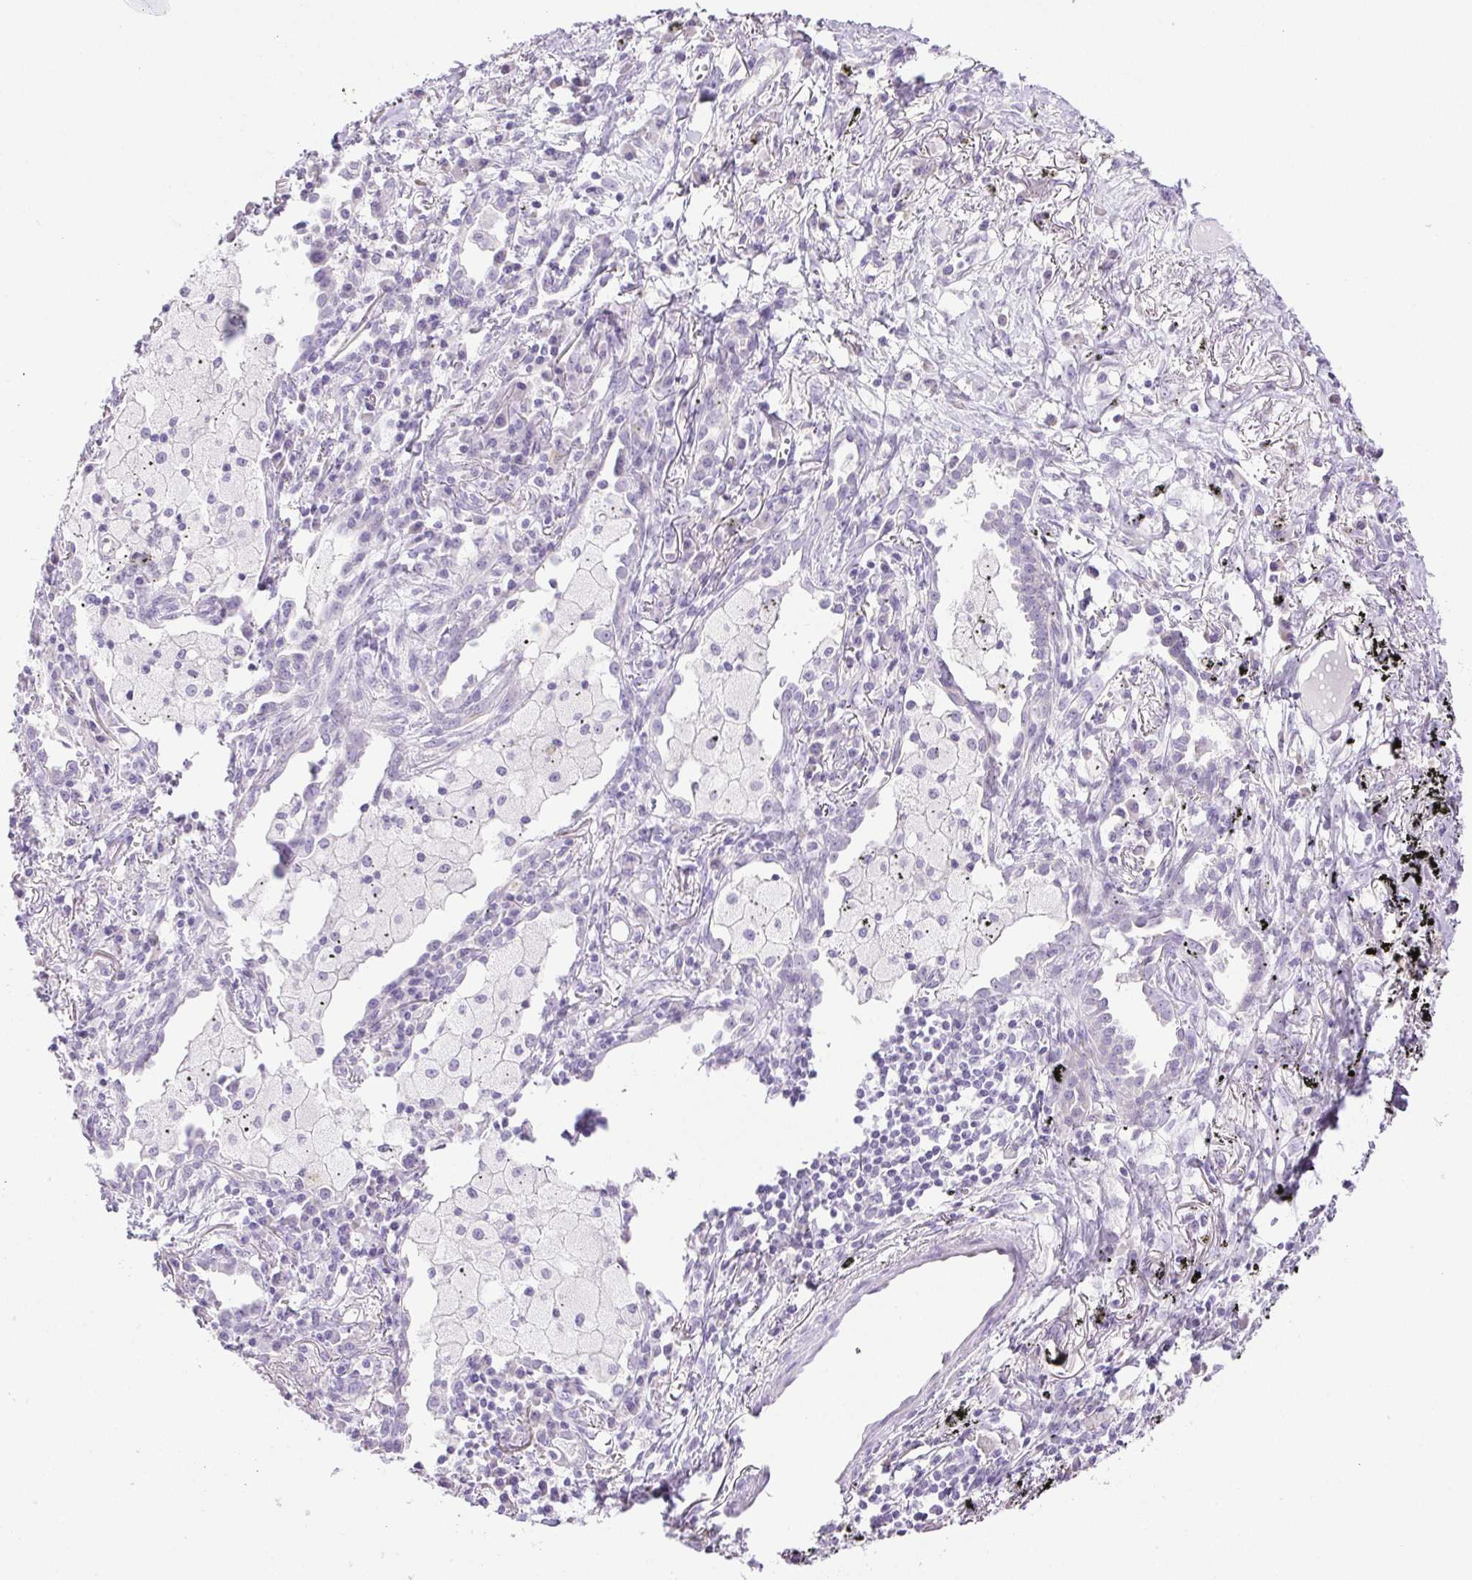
{"staining": {"intensity": "negative", "quantity": "none", "location": "none"}, "tissue": "lung cancer", "cell_type": "Tumor cells", "image_type": "cancer", "snomed": [{"axis": "morphology", "description": "Squamous cell carcinoma, NOS"}, {"axis": "topography", "description": "Lung"}], "caption": "A photomicrograph of human lung squamous cell carcinoma is negative for staining in tumor cells.", "gene": "PAPPA2", "patient": {"sex": "male", "age": 74}}